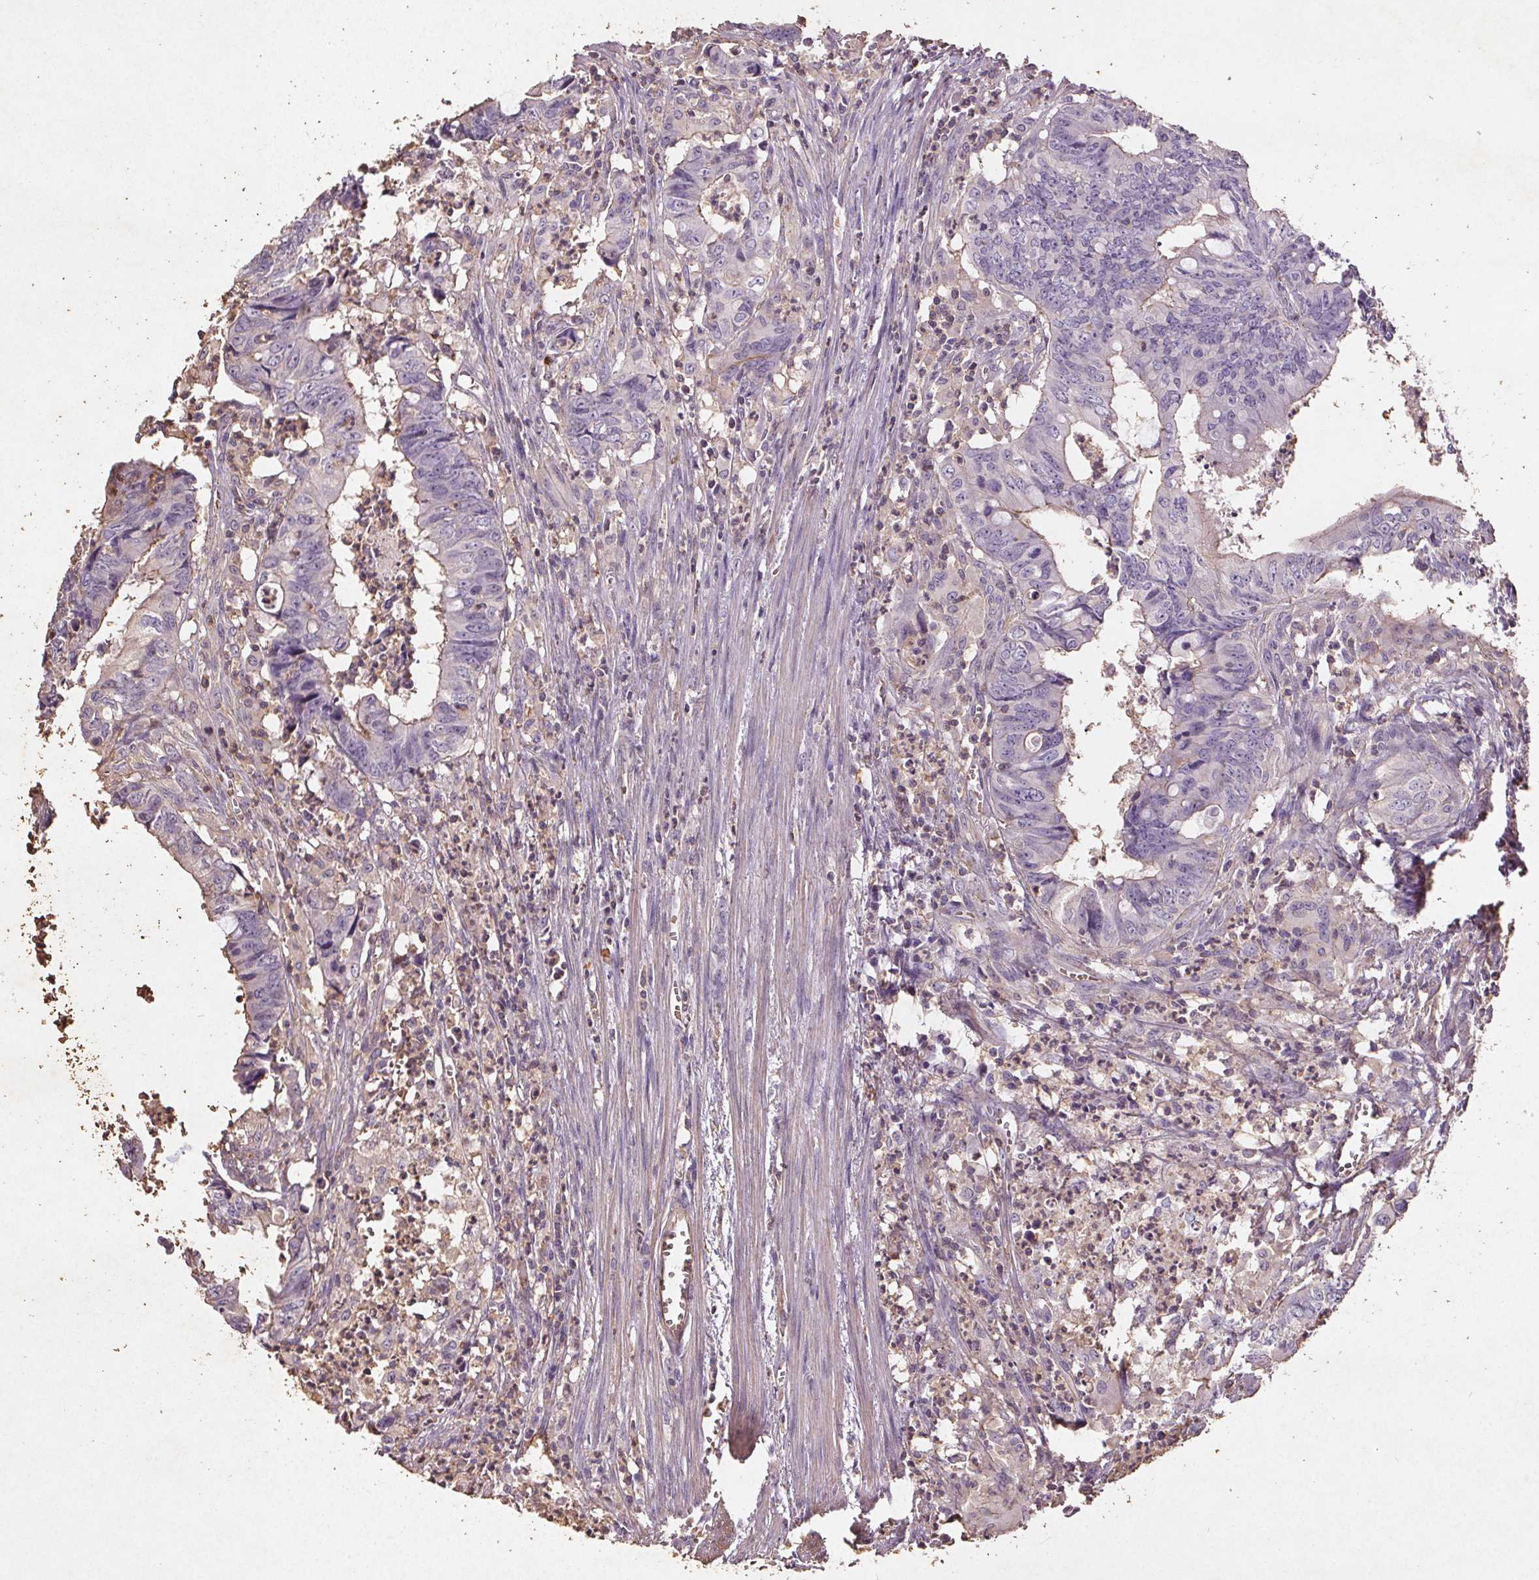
{"staining": {"intensity": "negative", "quantity": "none", "location": "none"}, "tissue": "colorectal cancer", "cell_type": "Tumor cells", "image_type": "cancer", "snomed": [{"axis": "morphology", "description": "Adenocarcinoma, NOS"}, {"axis": "topography", "description": "Colon"}], "caption": "Immunohistochemistry (IHC) of human colorectal cancer (adenocarcinoma) exhibits no positivity in tumor cells.", "gene": "C19orf84", "patient": {"sex": "female", "age": 82}}